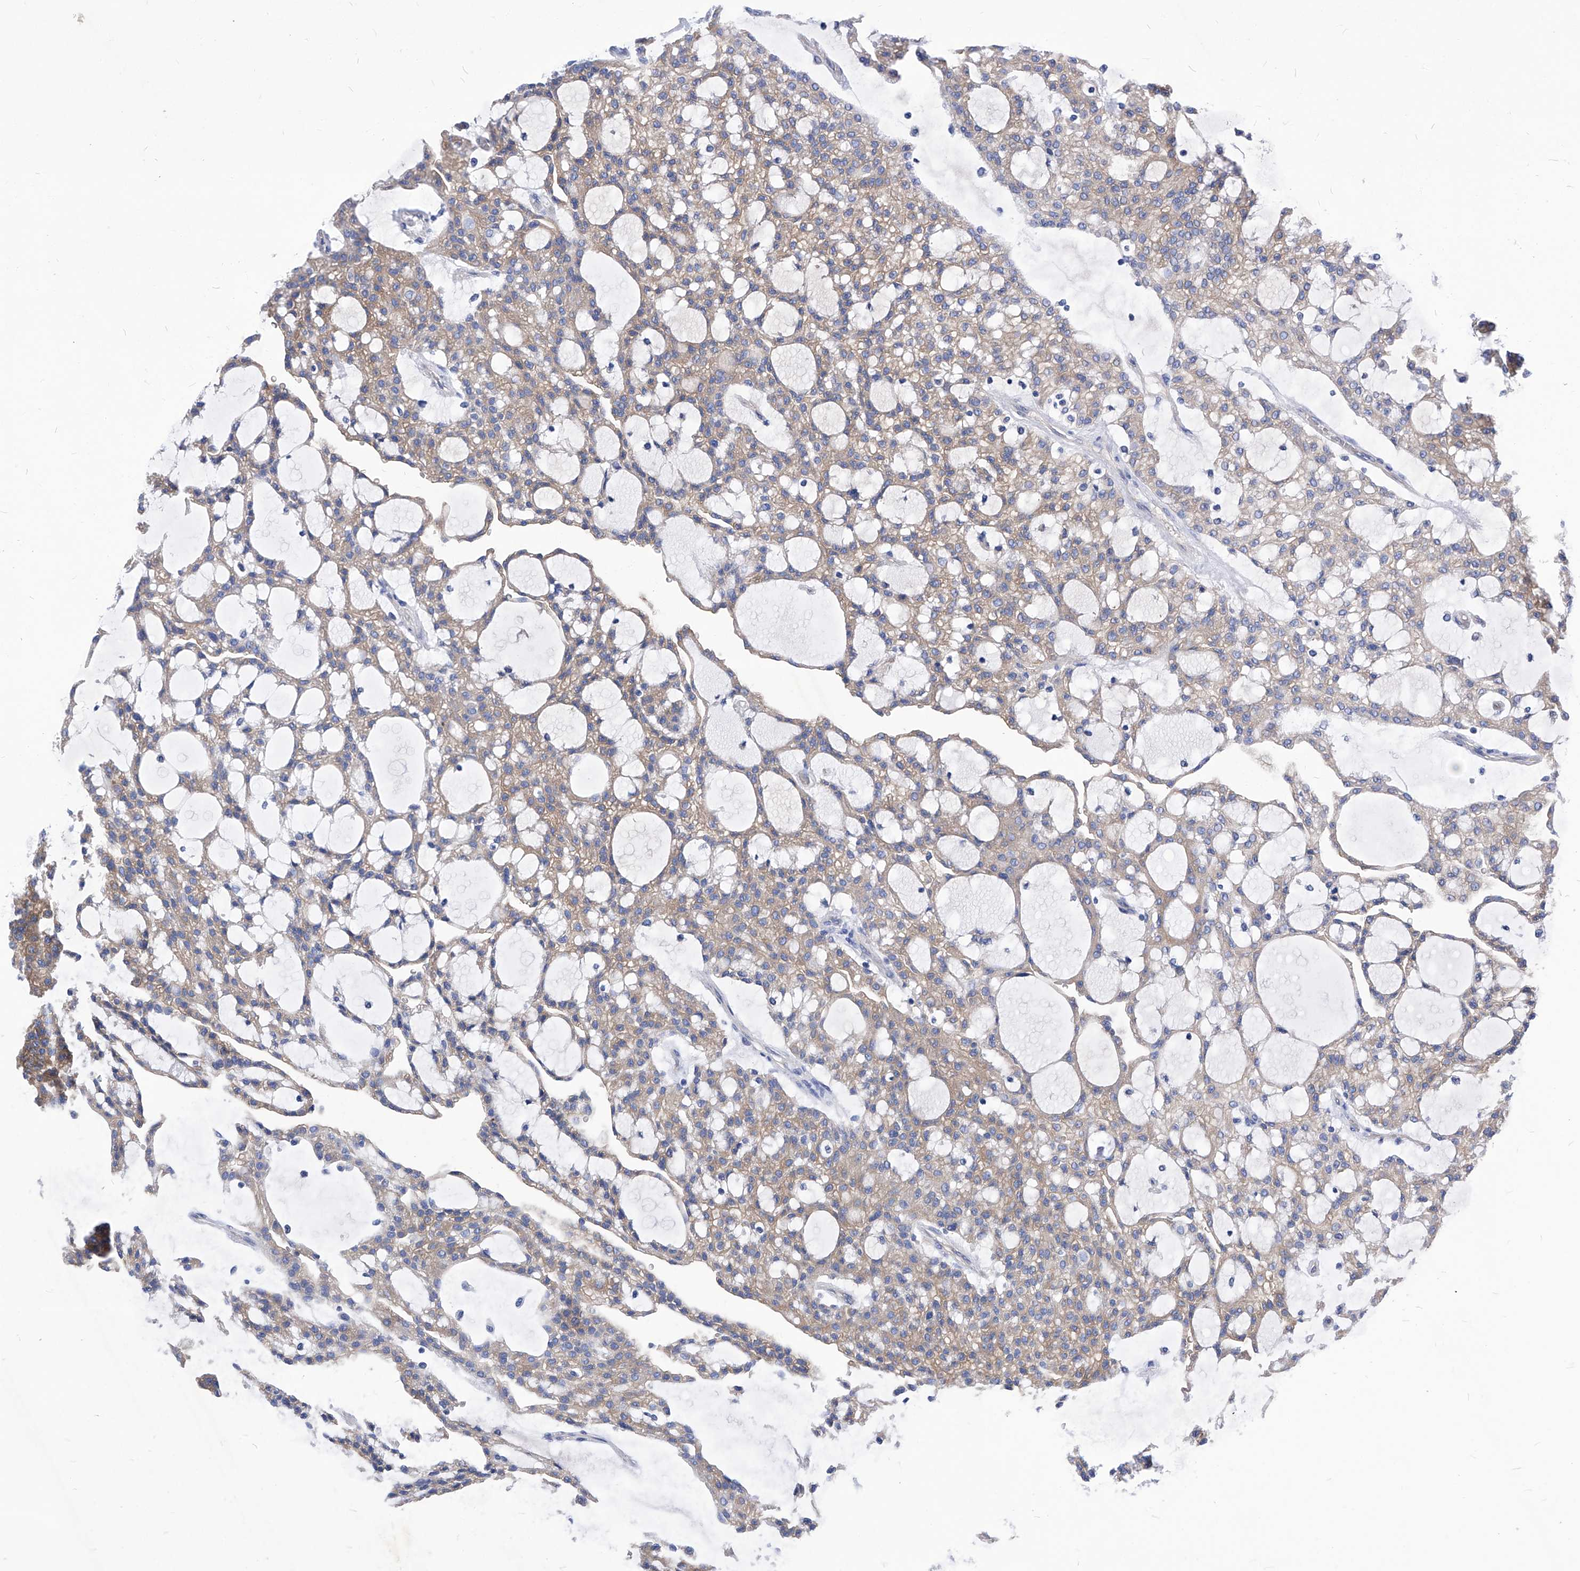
{"staining": {"intensity": "moderate", "quantity": ">75%", "location": "cytoplasmic/membranous"}, "tissue": "renal cancer", "cell_type": "Tumor cells", "image_type": "cancer", "snomed": [{"axis": "morphology", "description": "Adenocarcinoma, NOS"}, {"axis": "topography", "description": "Kidney"}], "caption": "A high-resolution image shows IHC staining of adenocarcinoma (renal), which displays moderate cytoplasmic/membranous expression in about >75% of tumor cells.", "gene": "XPNPEP1", "patient": {"sex": "male", "age": 63}}